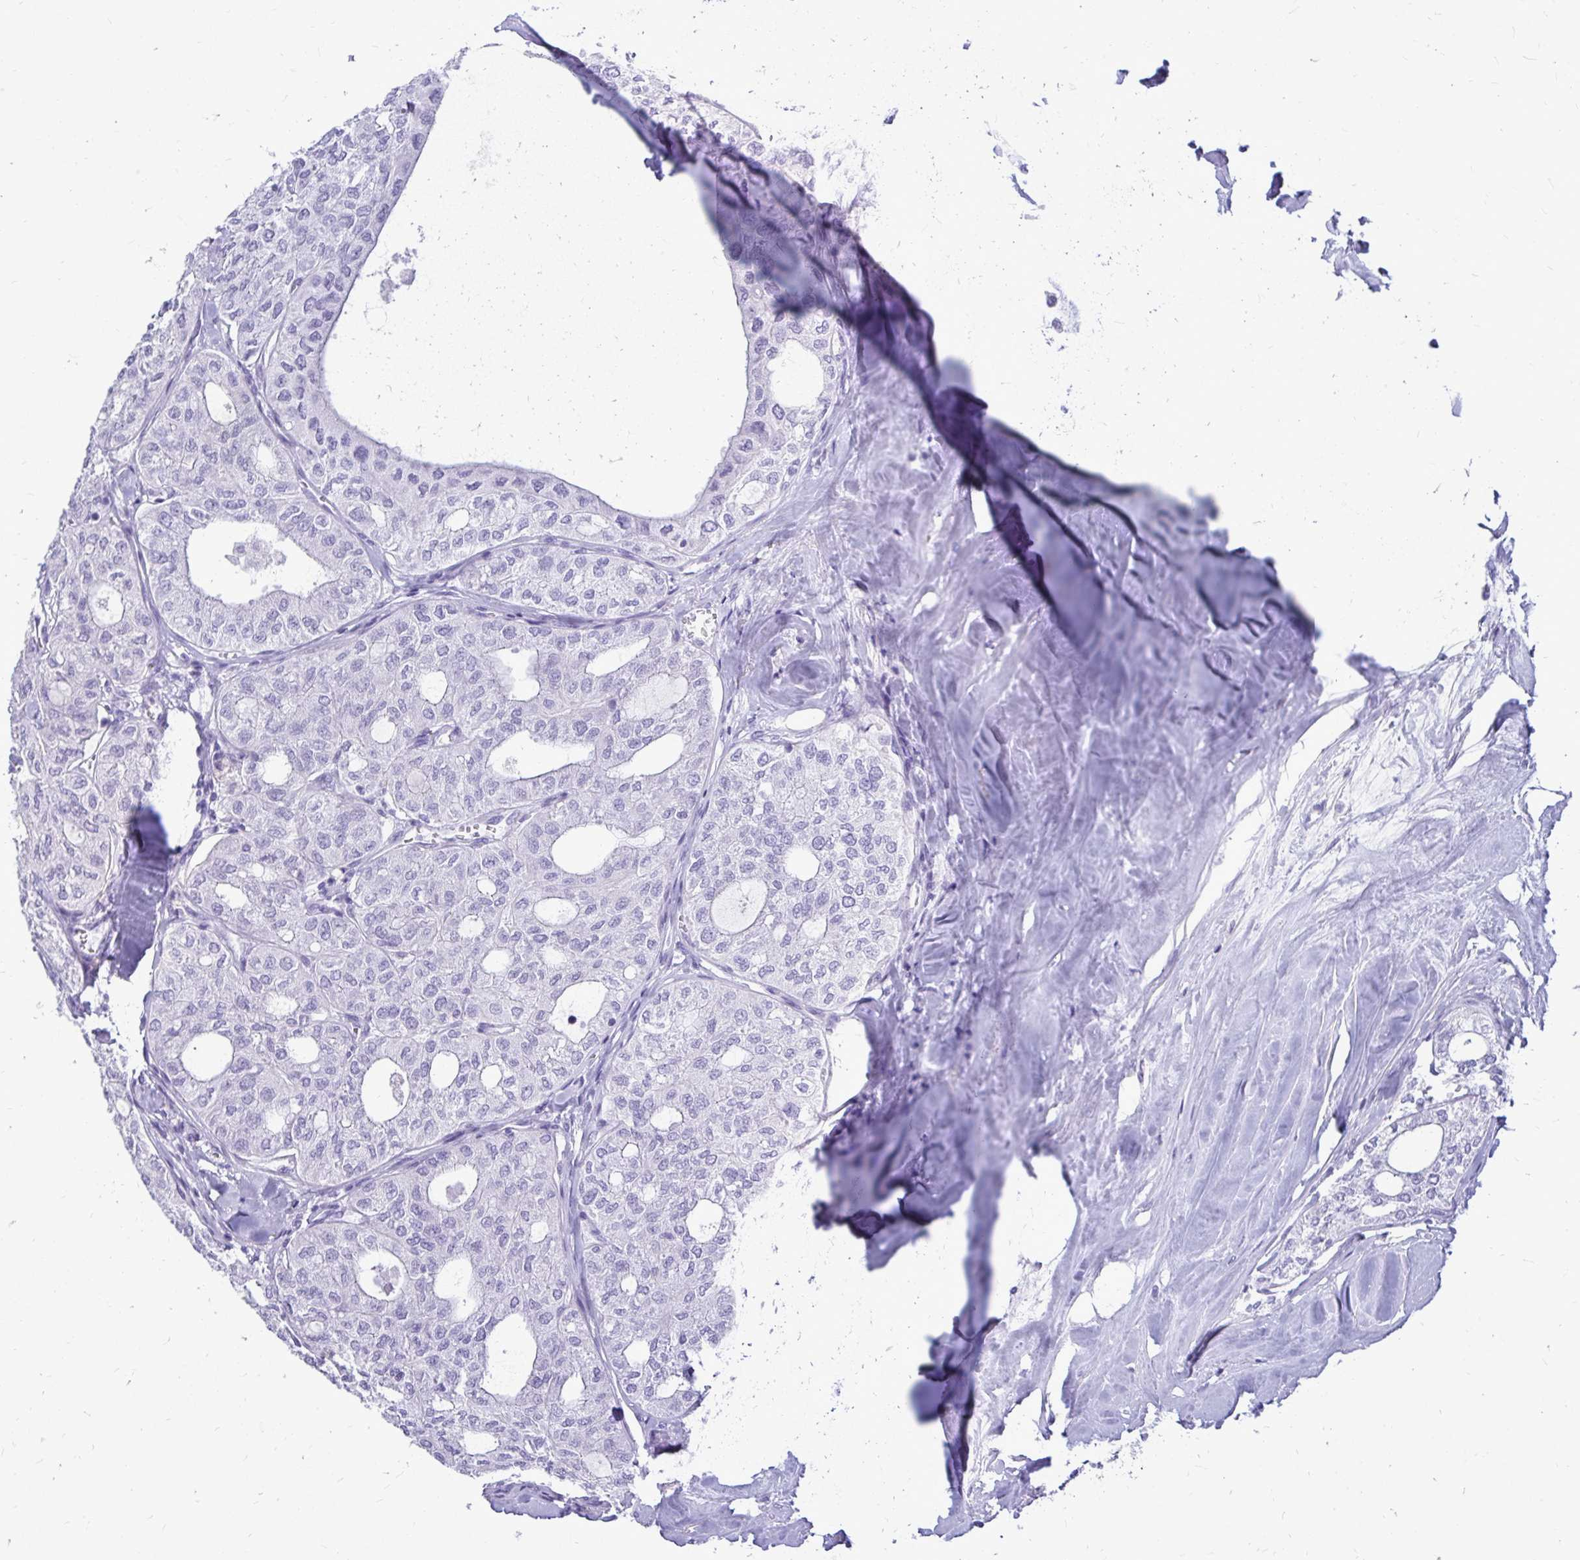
{"staining": {"intensity": "negative", "quantity": "none", "location": "none"}, "tissue": "thyroid cancer", "cell_type": "Tumor cells", "image_type": "cancer", "snomed": [{"axis": "morphology", "description": "Follicular adenoma carcinoma, NOS"}, {"axis": "topography", "description": "Thyroid gland"}], "caption": "Immunohistochemistry (IHC) histopathology image of follicular adenoma carcinoma (thyroid) stained for a protein (brown), which displays no expression in tumor cells.", "gene": "NANOGNB", "patient": {"sex": "male", "age": 75}}